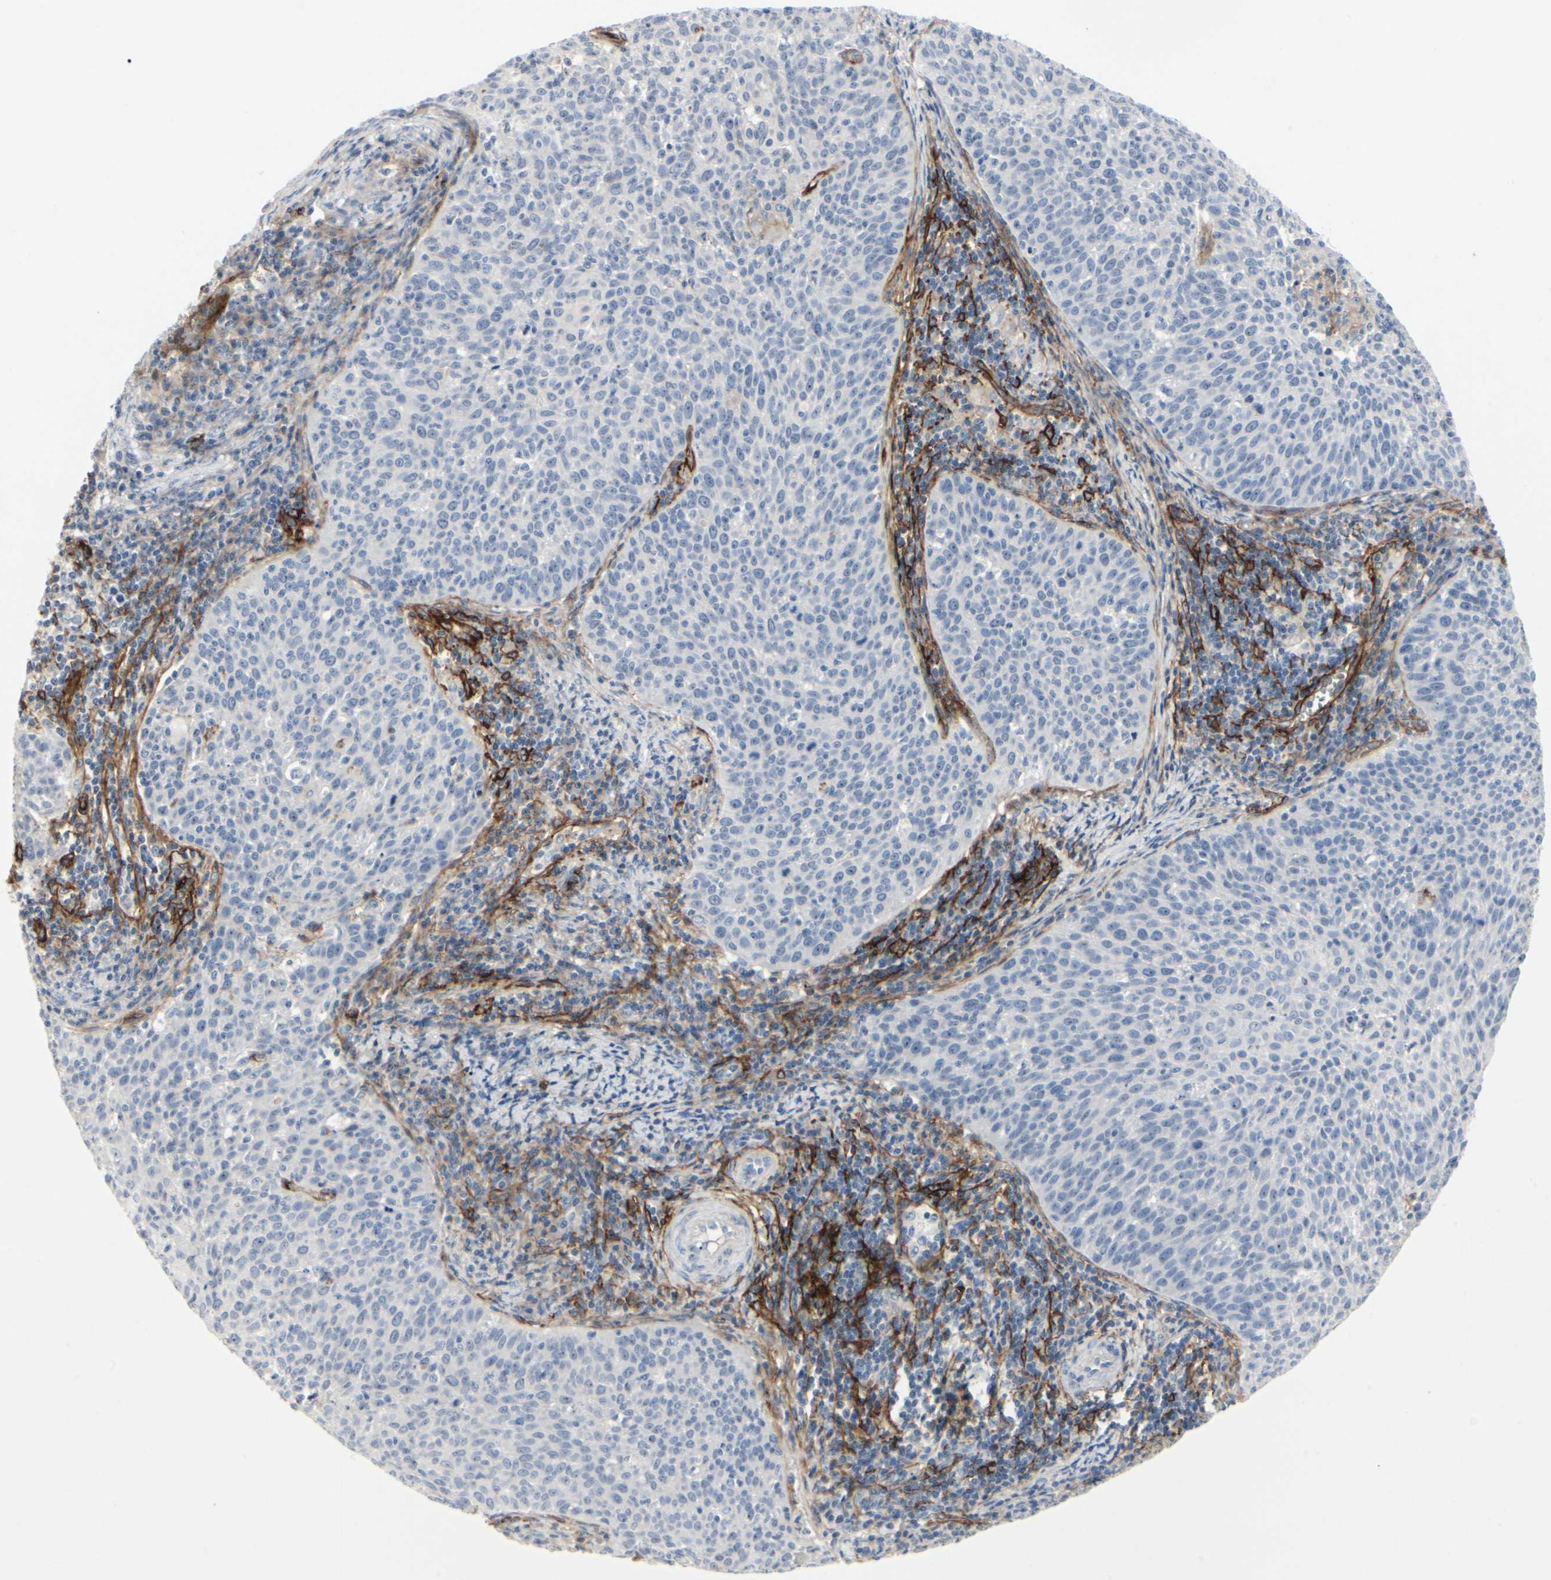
{"staining": {"intensity": "negative", "quantity": "none", "location": "none"}, "tissue": "cervical cancer", "cell_type": "Tumor cells", "image_type": "cancer", "snomed": [{"axis": "morphology", "description": "Squamous cell carcinoma, NOS"}, {"axis": "topography", "description": "Cervix"}], "caption": "The micrograph reveals no significant expression in tumor cells of cervical cancer.", "gene": "GGT5", "patient": {"sex": "female", "age": 38}}